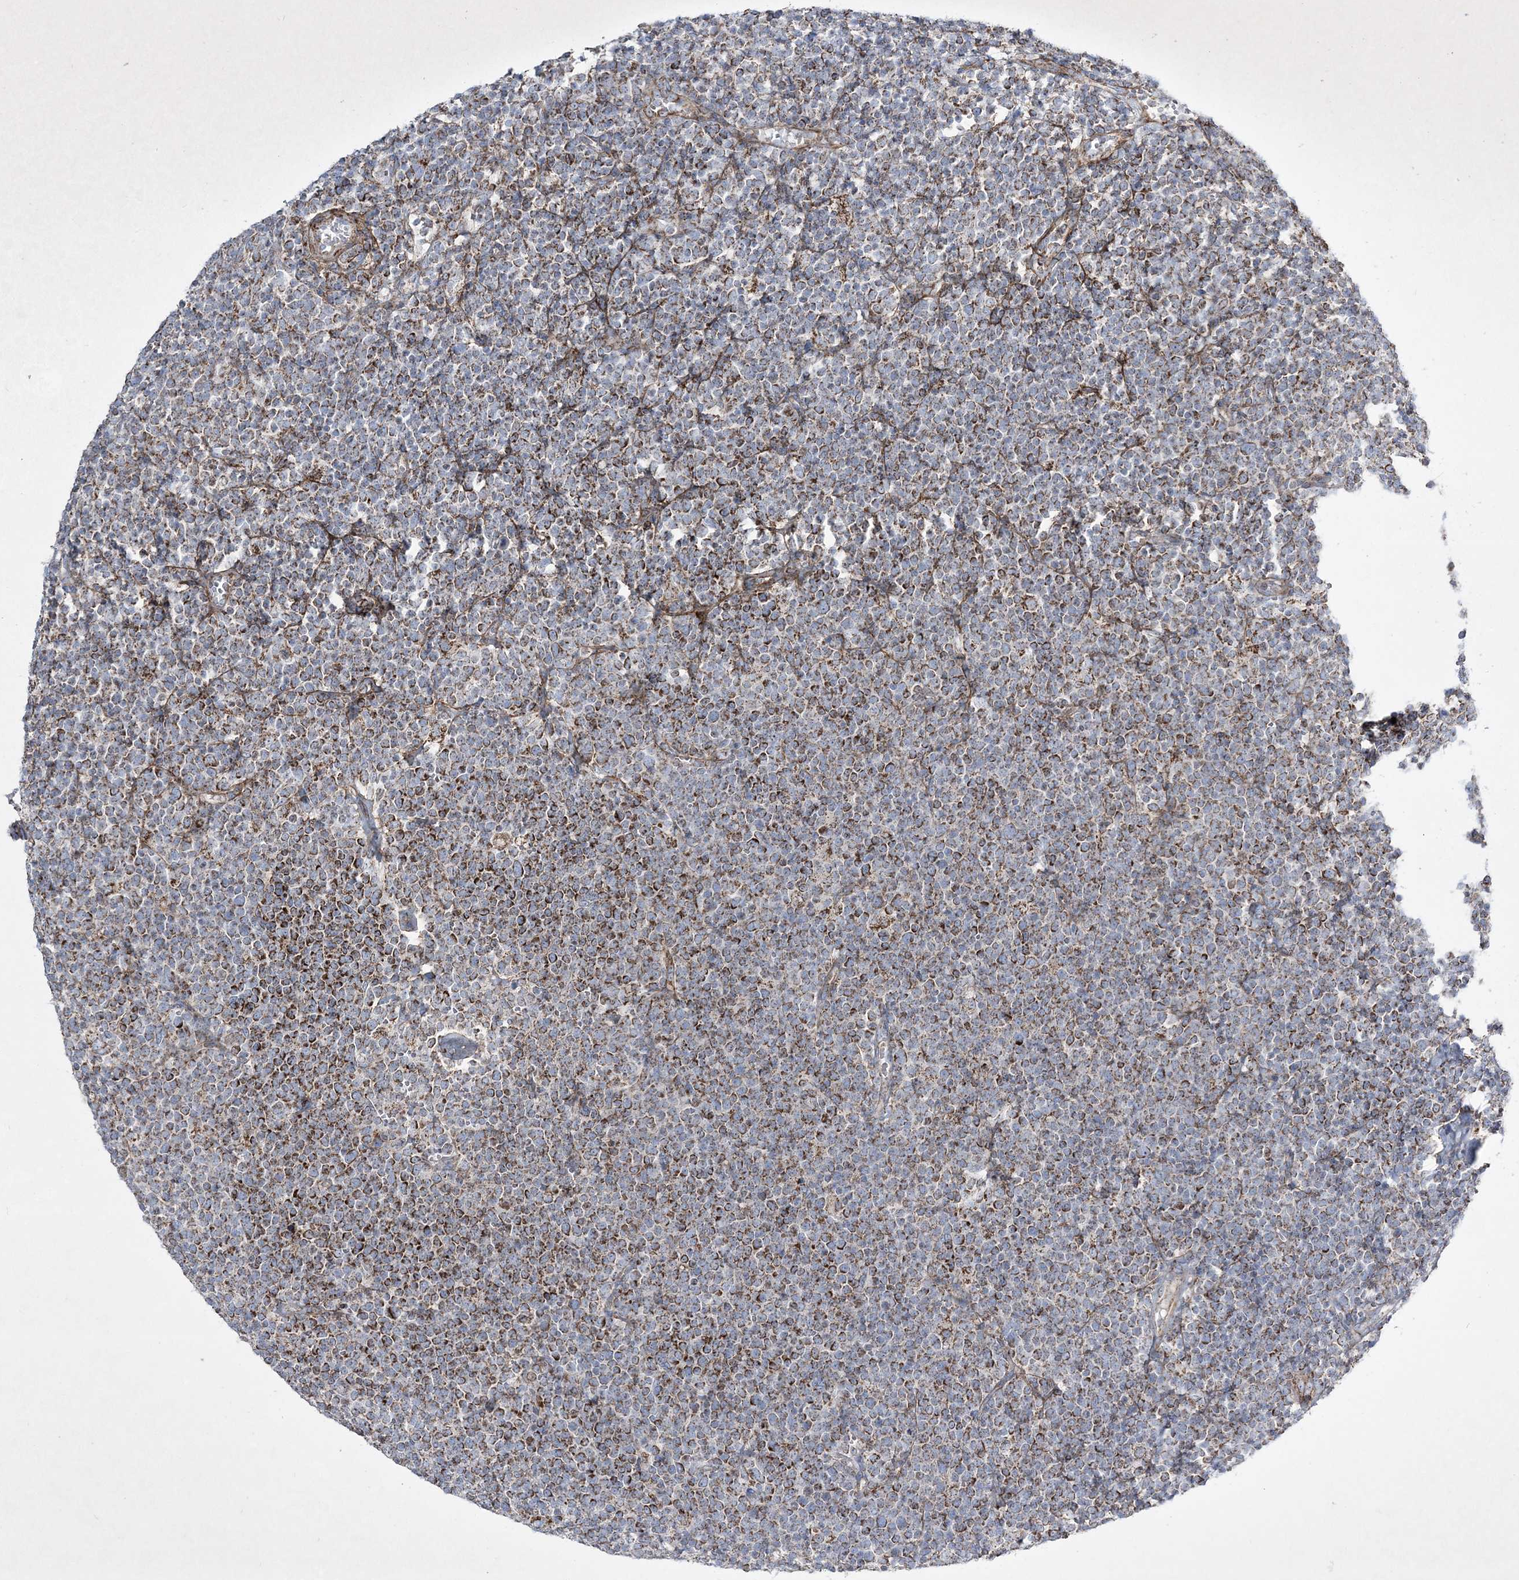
{"staining": {"intensity": "strong", "quantity": "25%-75%", "location": "cytoplasmic/membranous"}, "tissue": "lymphoma", "cell_type": "Tumor cells", "image_type": "cancer", "snomed": [{"axis": "morphology", "description": "Malignant lymphoma, non-Hodgkin's type, High grade"}, {"axis": "topography", "description": "Lymph node"}], "caption": "Protein analysis of lymphoma tissue demonstrates strong cytoplasmic/membranous positivity in approximately 25%-75% of tumor cells. Using DAB (3,3'-diaminobenzidine) (brown) and hematoxylin (blue) stains, captured at high magnification using brightfield microscopy.", "gene": "RICTOR", "patient": {"sex": "male", "age": 61}}